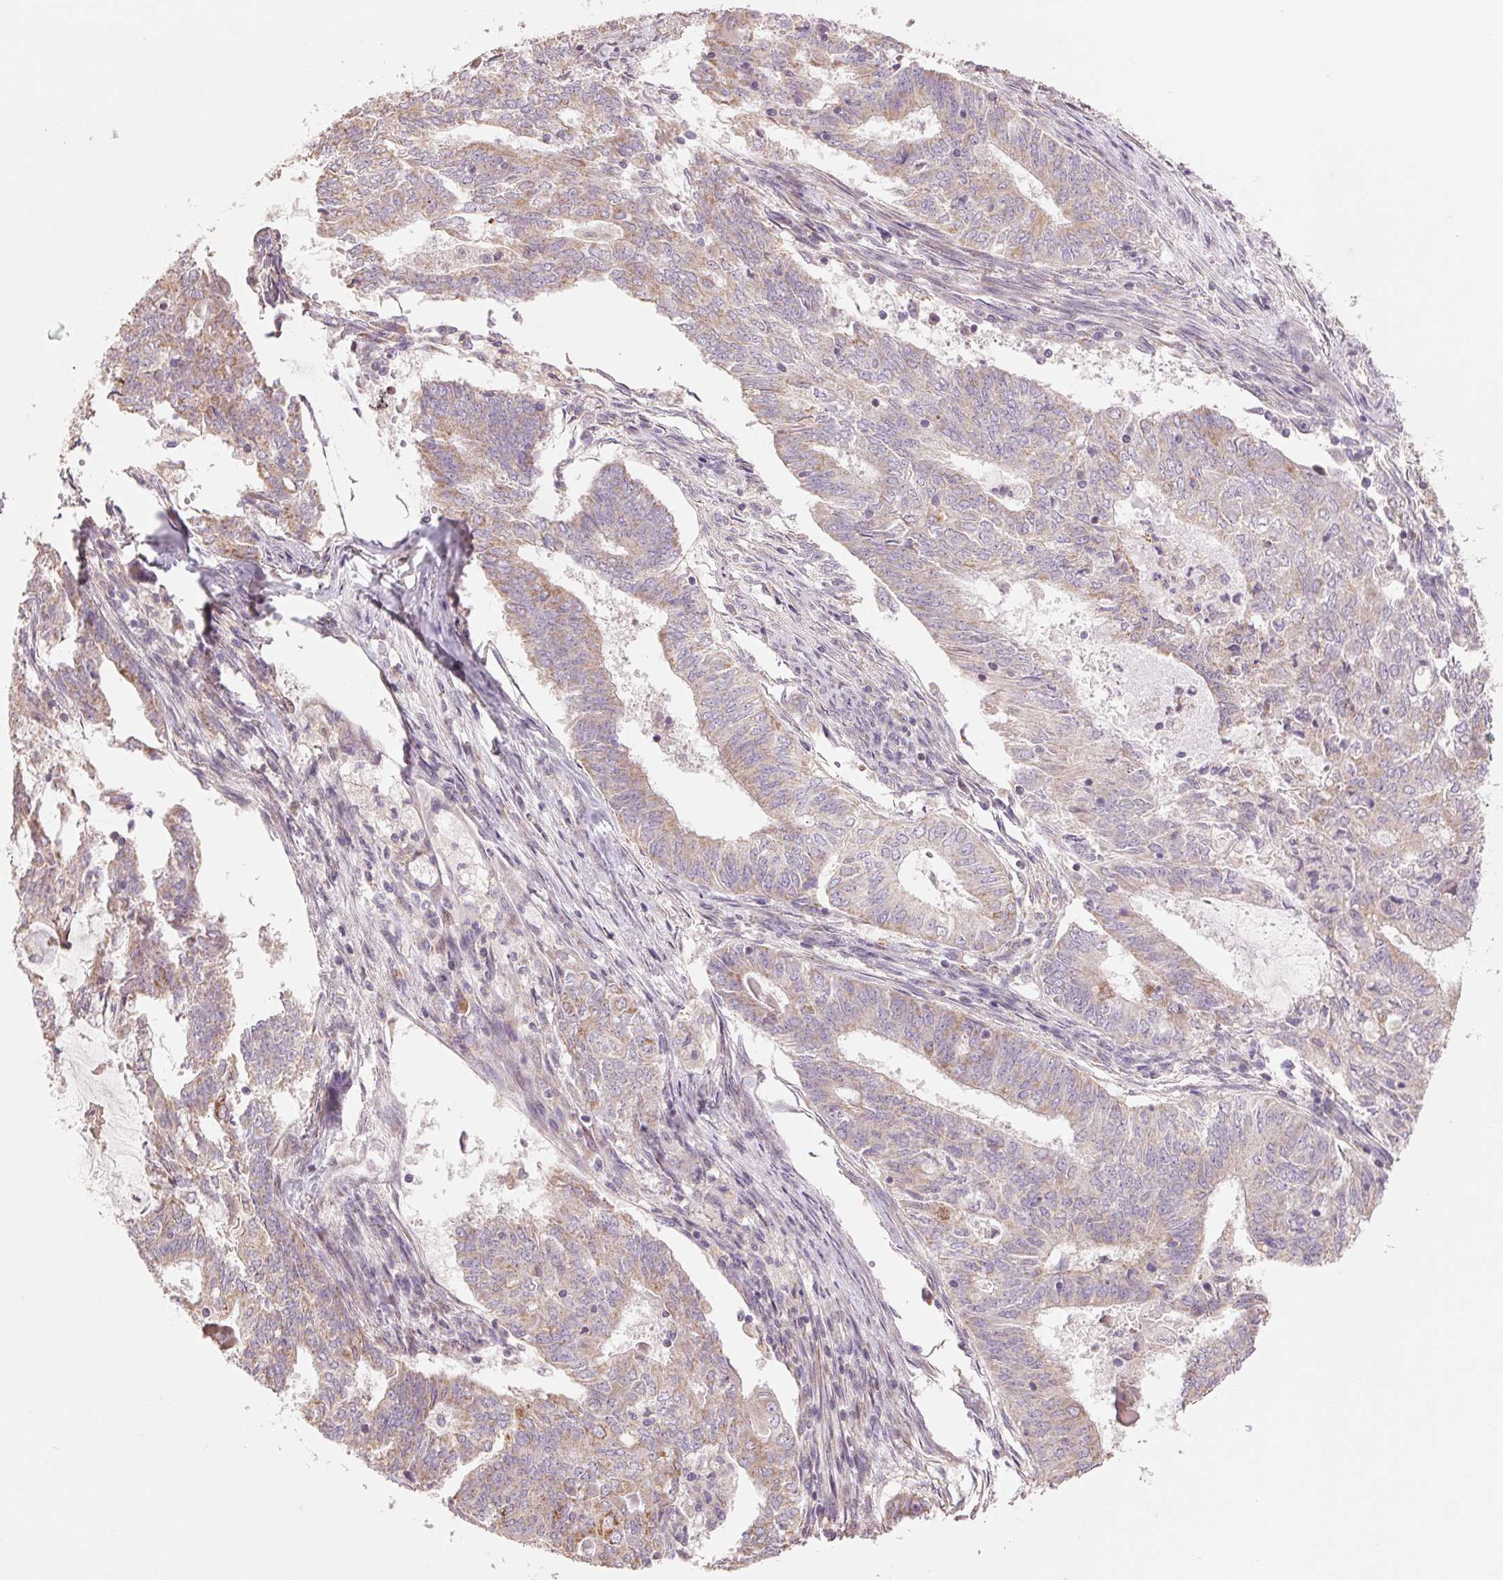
{"staining": {"intensity": "weak", "quantity": "25%-75%", "location": "cytoplasmic/membranous"}, "tissue": "endometrial cancer", "cell_type": "Tumor cells", "image_type": "cancer", "snomed": [{"axis": "morphology", "description": "Adenocarcinoma, NOS"}, {"axis": "topography", "description": "Endometrium"}], "caption": "Endometrial cancer stained with immunohistochemistry (IHC) exhibits weak cytoplasmic/membranous positivity in approximately 25%-75% of tumor cells.", "gene": "DGUOK", "patient": {"sex": "female", "age": 62}}